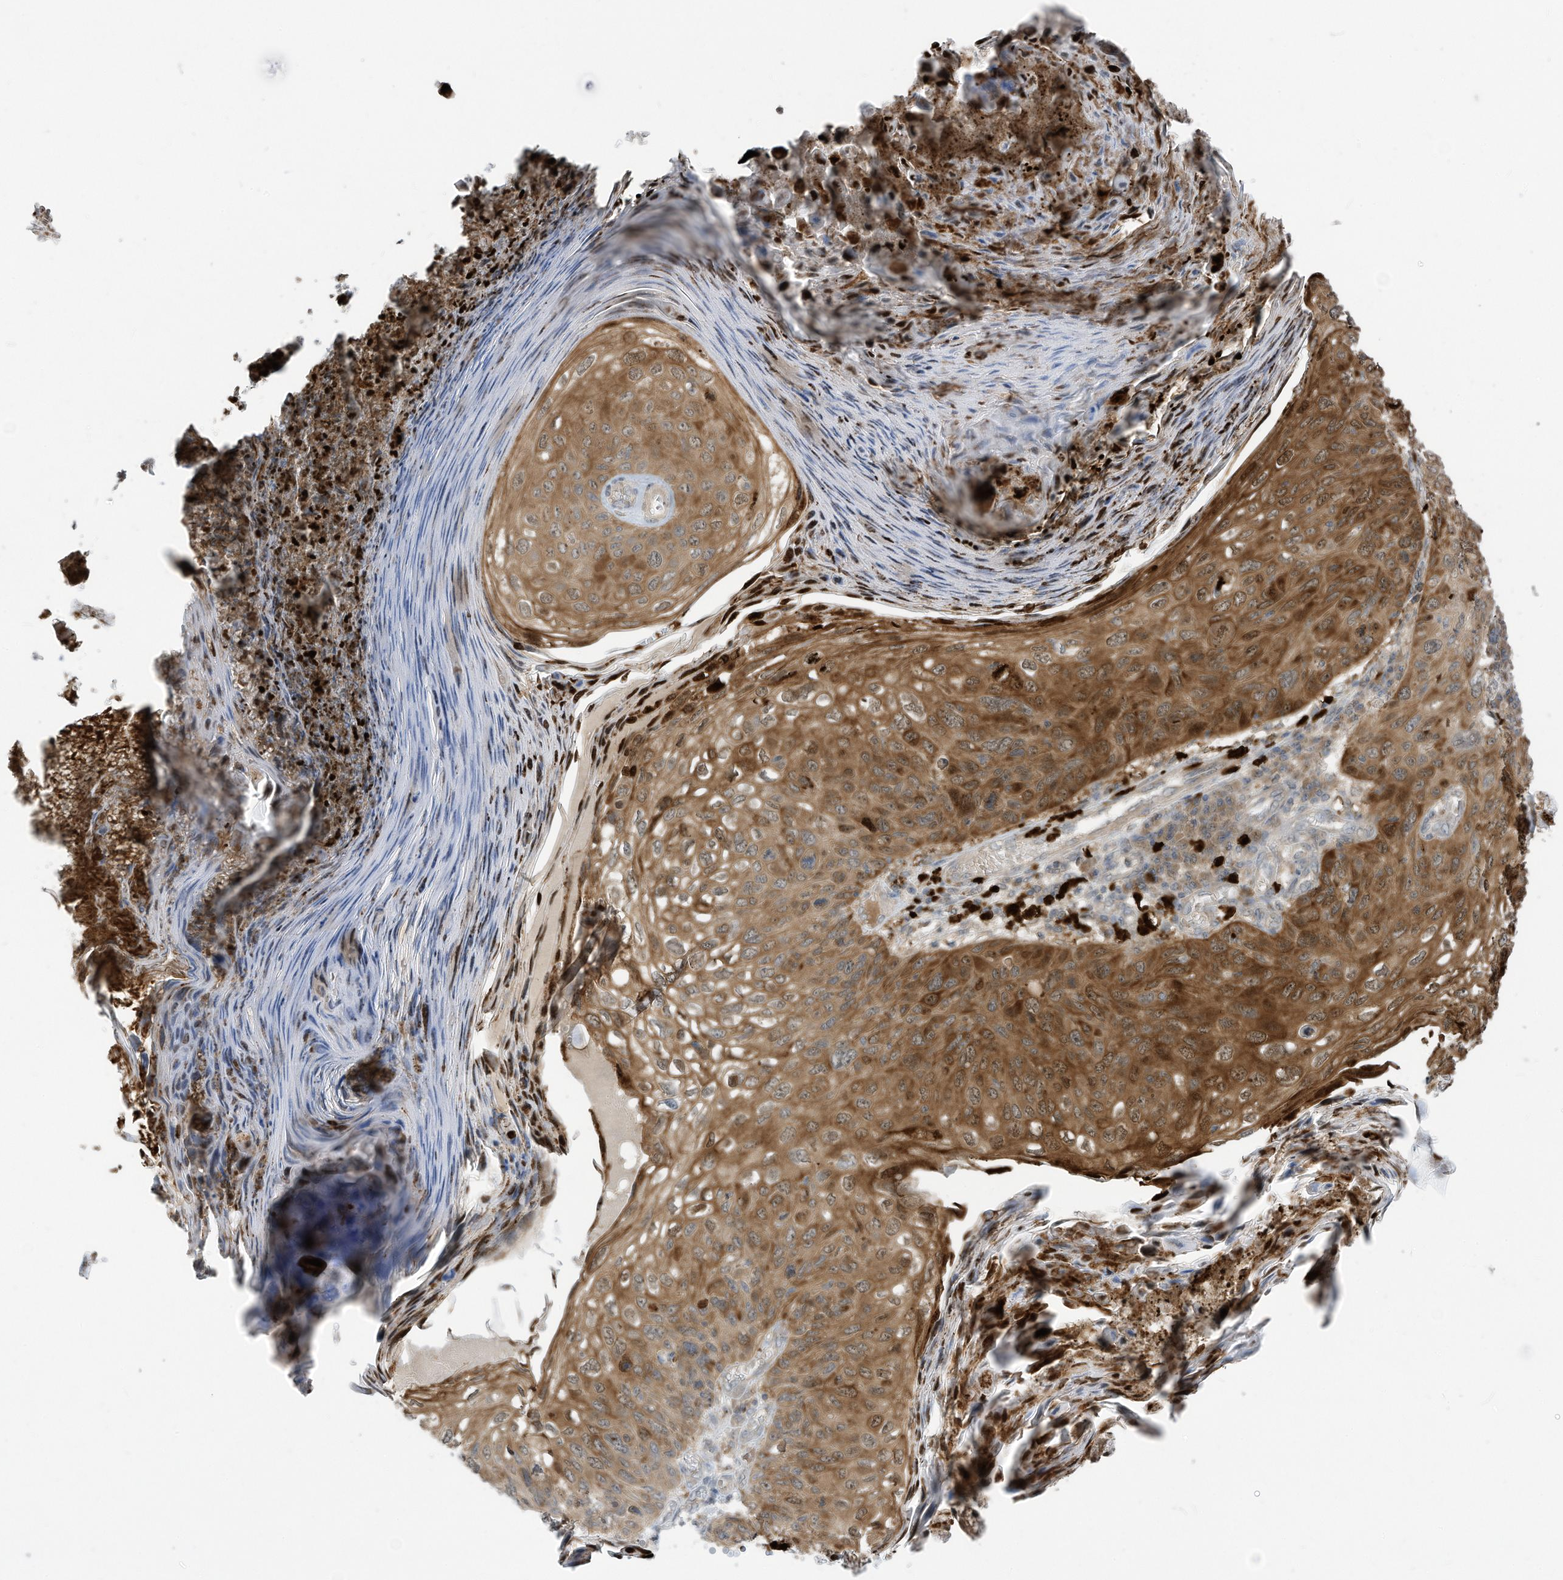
{"staining": {"intensity": "moderate", "quantity": ">75%", "location": "cytoplasmic/membranous,nuclear"}, "tissue": "skin cancer", "cell_type": "Tumor cells", "image_type": "cancer", "snomed": [{"axis": "morphology", "description": "Squamous cell carcinoma, NOS"}, {"axis": "topography", "description": "Skin"}], "caption": "About >75% of tumor cells in skin cancer exhibit moderate cytoplasmic/membranous and nuclear protein staining as visualized by brown immunohistochemical staining.", "gene": "CNKSR1", "patient": {"sex": "female", "age": 90}}